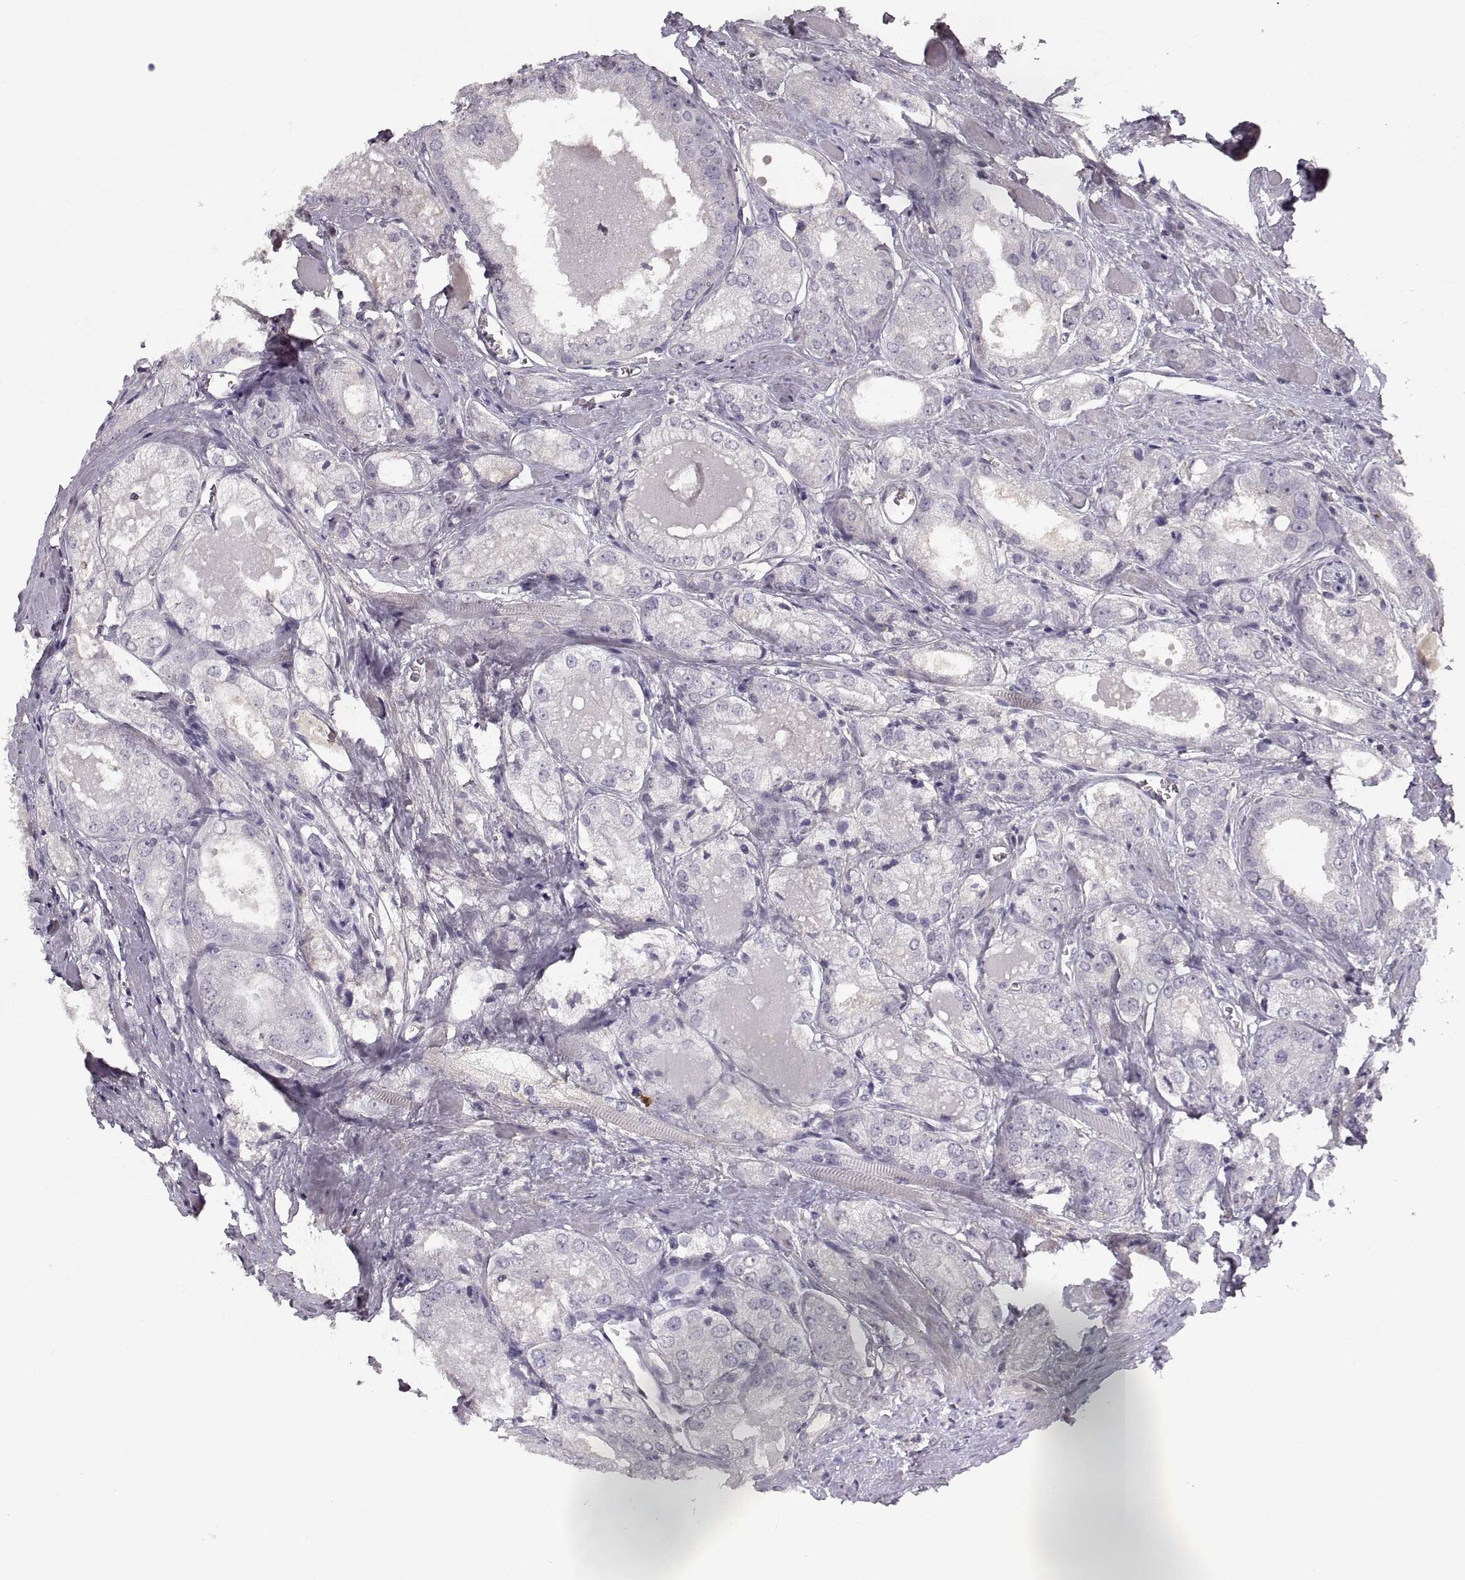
{"staining": {"intensity": "negative", "quantity": "none", "location": "none"}, "tissue": "prostate cancer", "cell_type": "Tumor cells", "image_type": "cancer", "snomed": [{"axis": "morphology", "description": "Adenocarcinoma, NOS"}, {"axis": "morphology", "description": "Adenocarcinoma, High grade"}, {"axis": "topography", "description": "Prostate"}], "caption": "Immunohistochemistry (IHC) micrograph of neoplastic tissue: prostate cancer (adenocarcinoma) stained with DAB (3,3'-diaminobenzidine) shows no significant protein staining in tumor cells.", "gene": "ADAM11", "patient": {"sex": "male", "age": 70}}